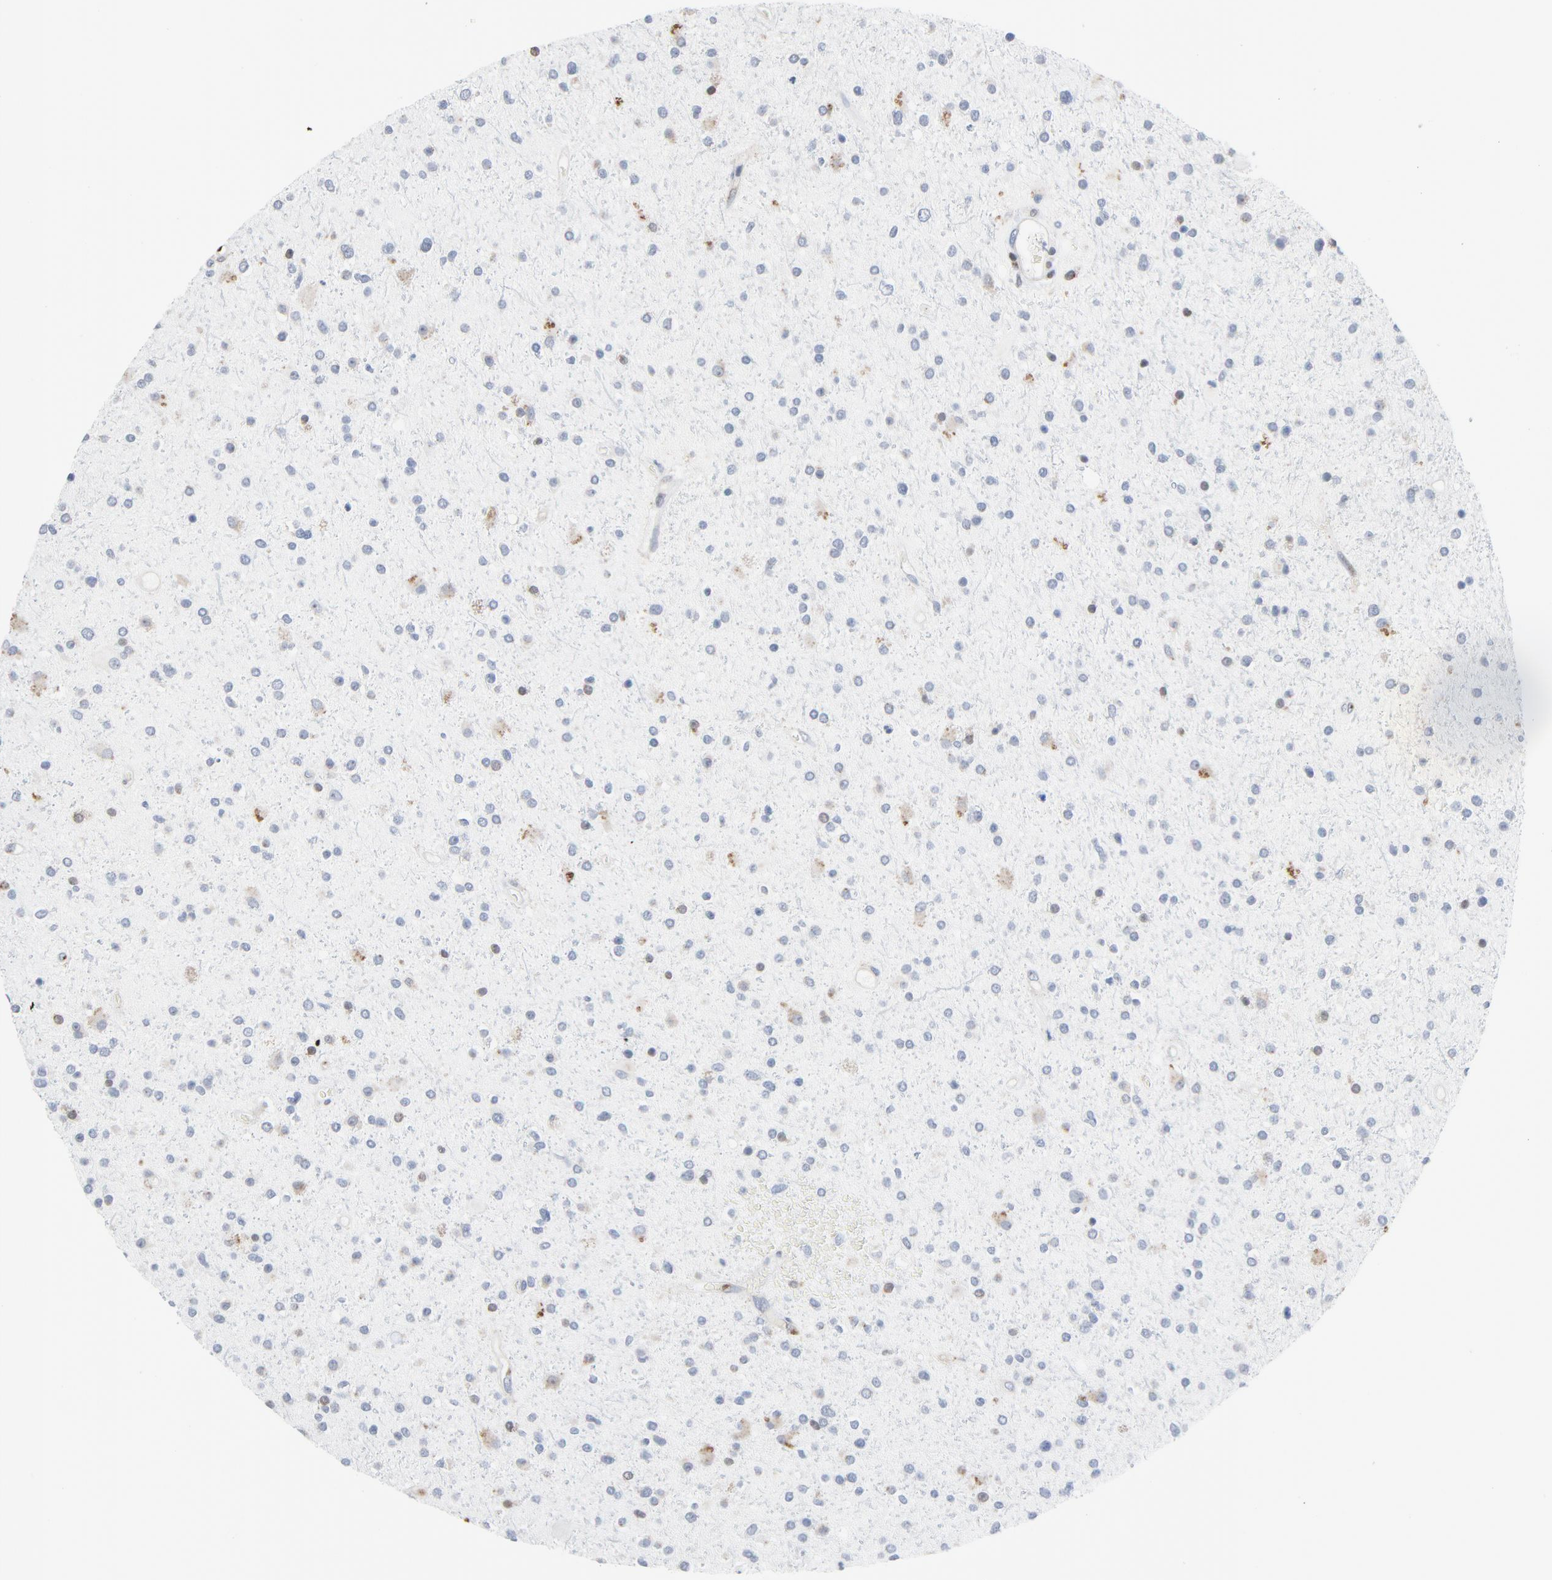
{"staining": {"intensity": "negative", "quantity": "none", "location": "none"}, "tissue": "glioma", "cell_type": "Tumor cells", "image_type": "cancer", "snomed": [{"axis": "morphology", "description": "Glioma, malignant, High grade"}, {"axis": "topography", "description": "Brain"}], "caption": "DAB immunohistochemical staining of high-grade glioma (malignant) exhibits no significant positivity in tumor cells.", "gene": "YIPF6", "patient": {"sex": "male", "age": 33}}